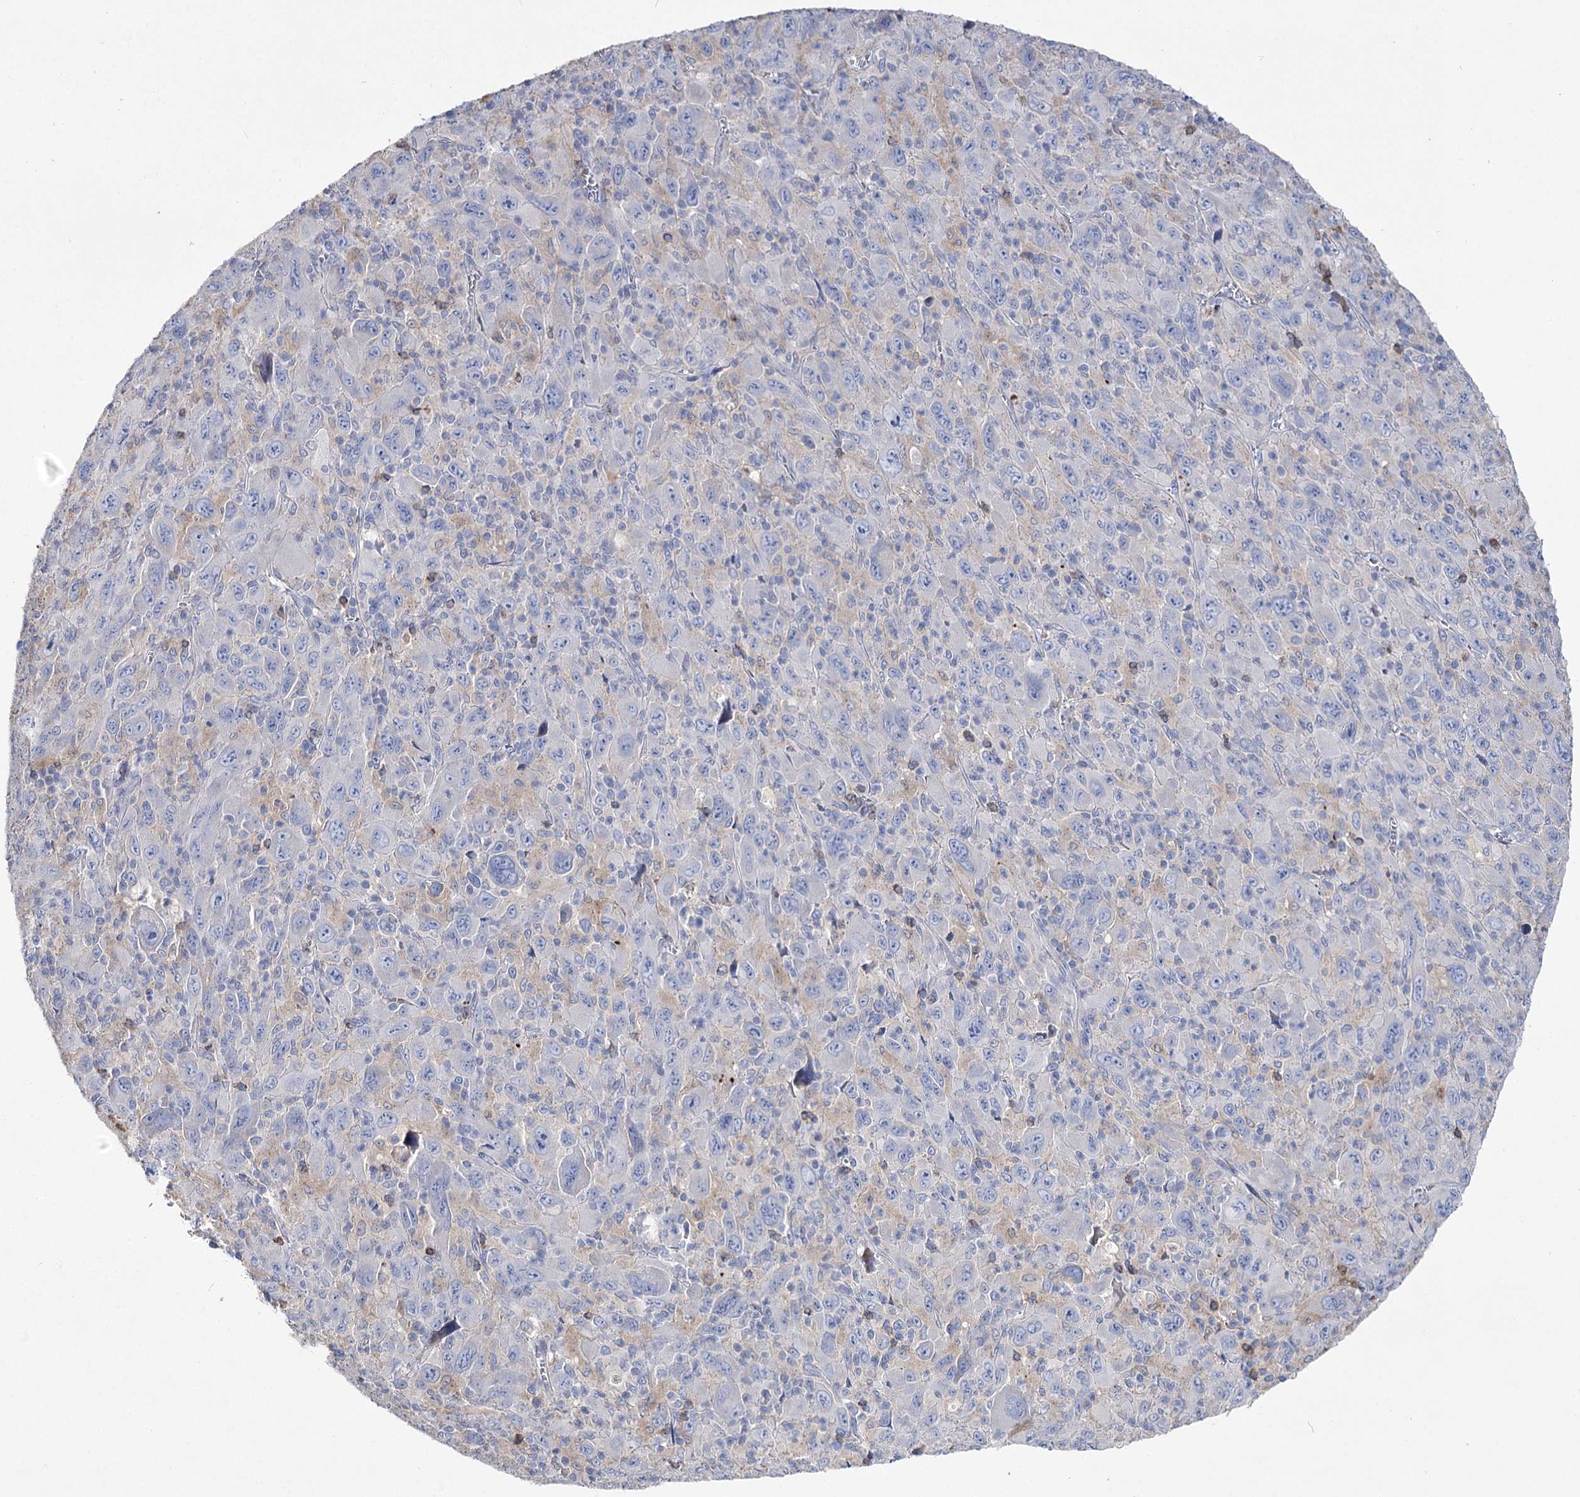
{"staining": {"intensity": "negative", "quantity": "none", "location": "none"}, "tissue": "melanoma", "cell_type": "Tumor cells", "image_type": "cancer", "snomed": [{"axis": "morphology", "description": "Malignant melanoma, Metastatic site"}, {"axis": "topography", "description": "Skin"}], "caption": "This is an immunohistochemistry micrograph of human melanoma. There is no expression in tumor cells.", "gene": "NRAP", "patient": {"sex": "female", "age": 56}}